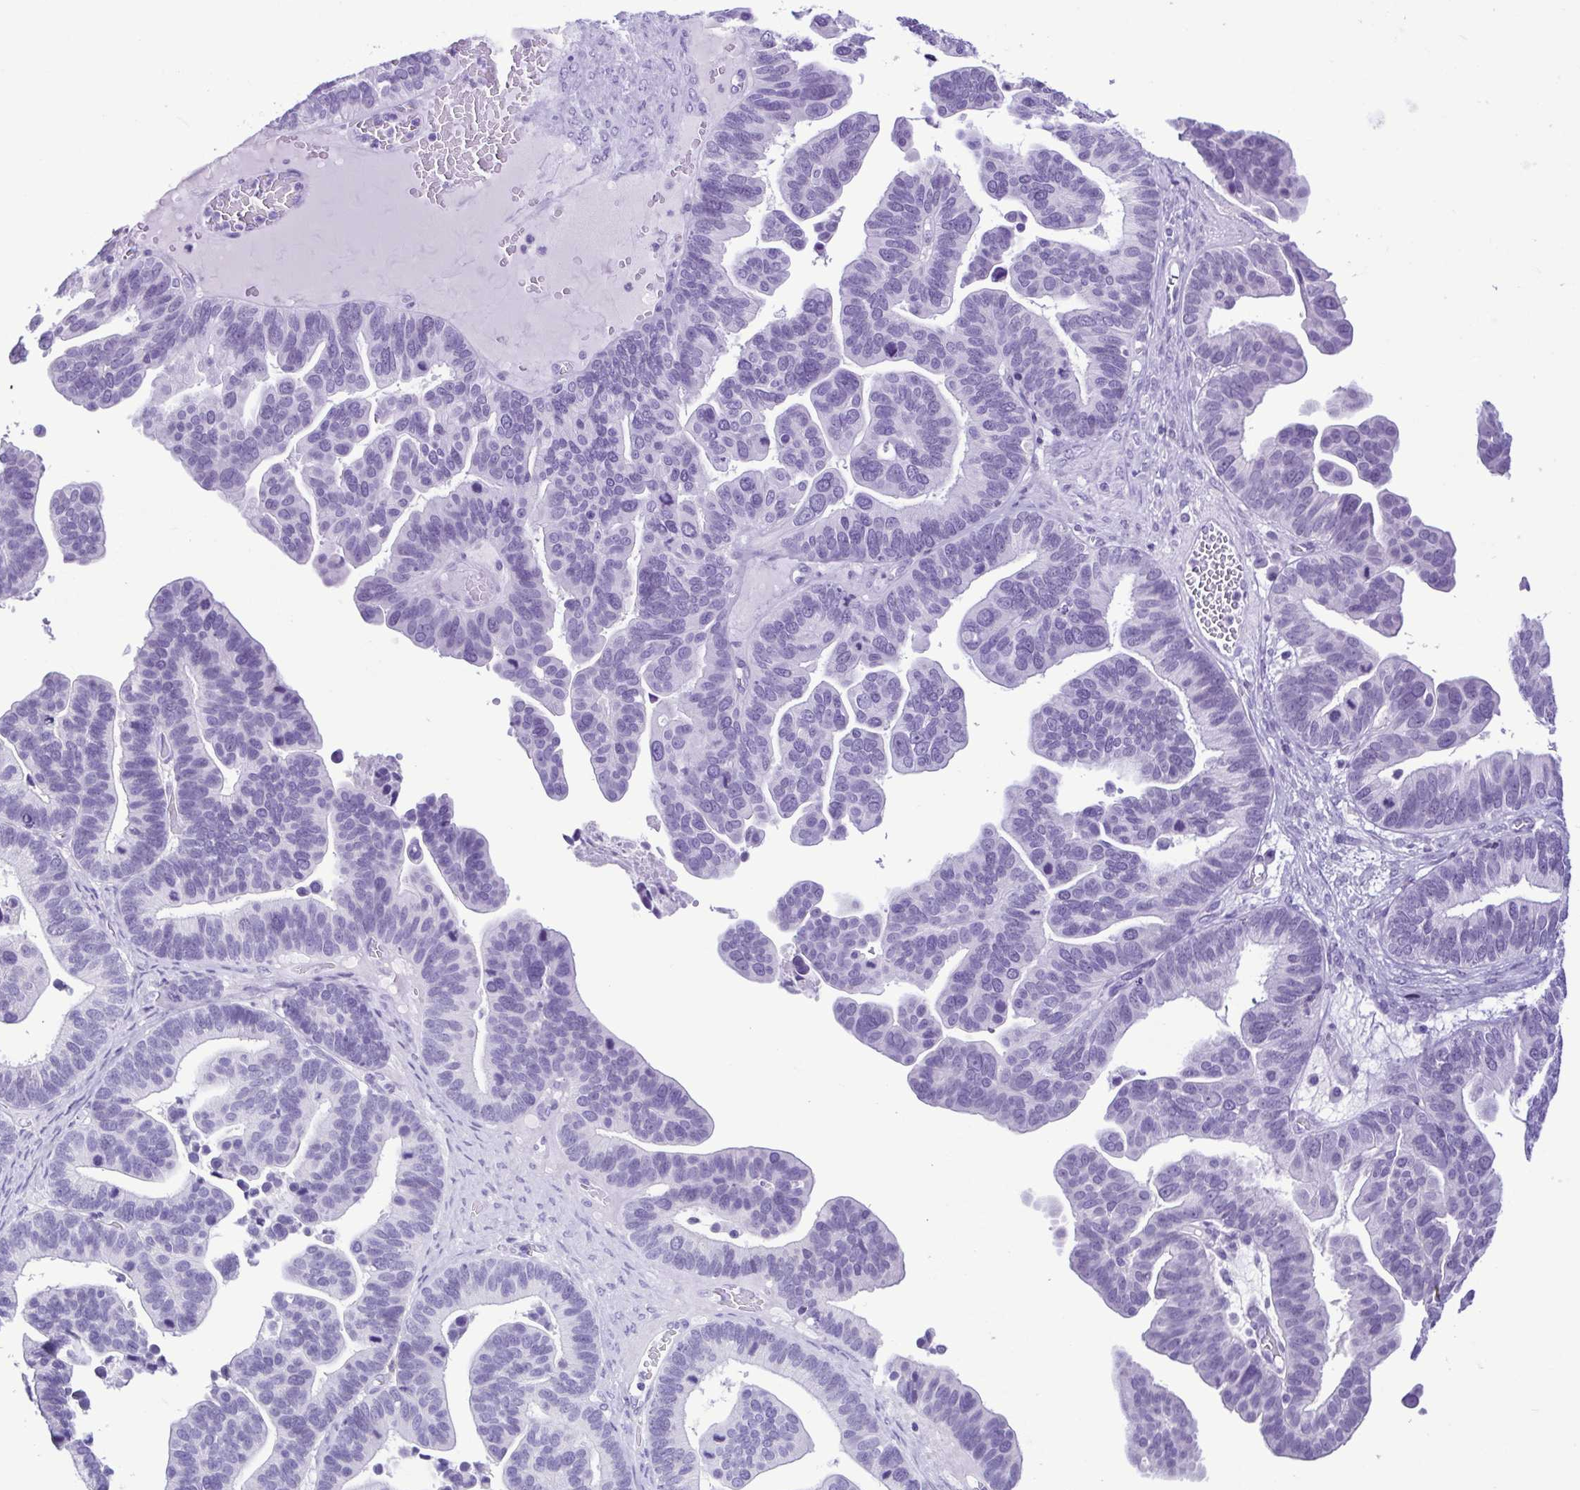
{"staining": {"intensity": "negative", "quantity": "none", "location": "none"}, "tissue": "ovarian cancer", "cell_type": "Tumor cells", "image_type": "cancer", "snomed": [{"axis": "morphology", "description": "Cystadenocarcinoma, serous, NOS"}, {"axis": "topography", "description": "Ovary"}], "caption": "There is no significant staining in tumor cells of ovarian serous cystadenocarcinoma. (DAB immunohistochemistry (IHC) with hematoxylin counter stain).", "gene": "SPATA16", "patient": {"sex": "female", "age": 56}}